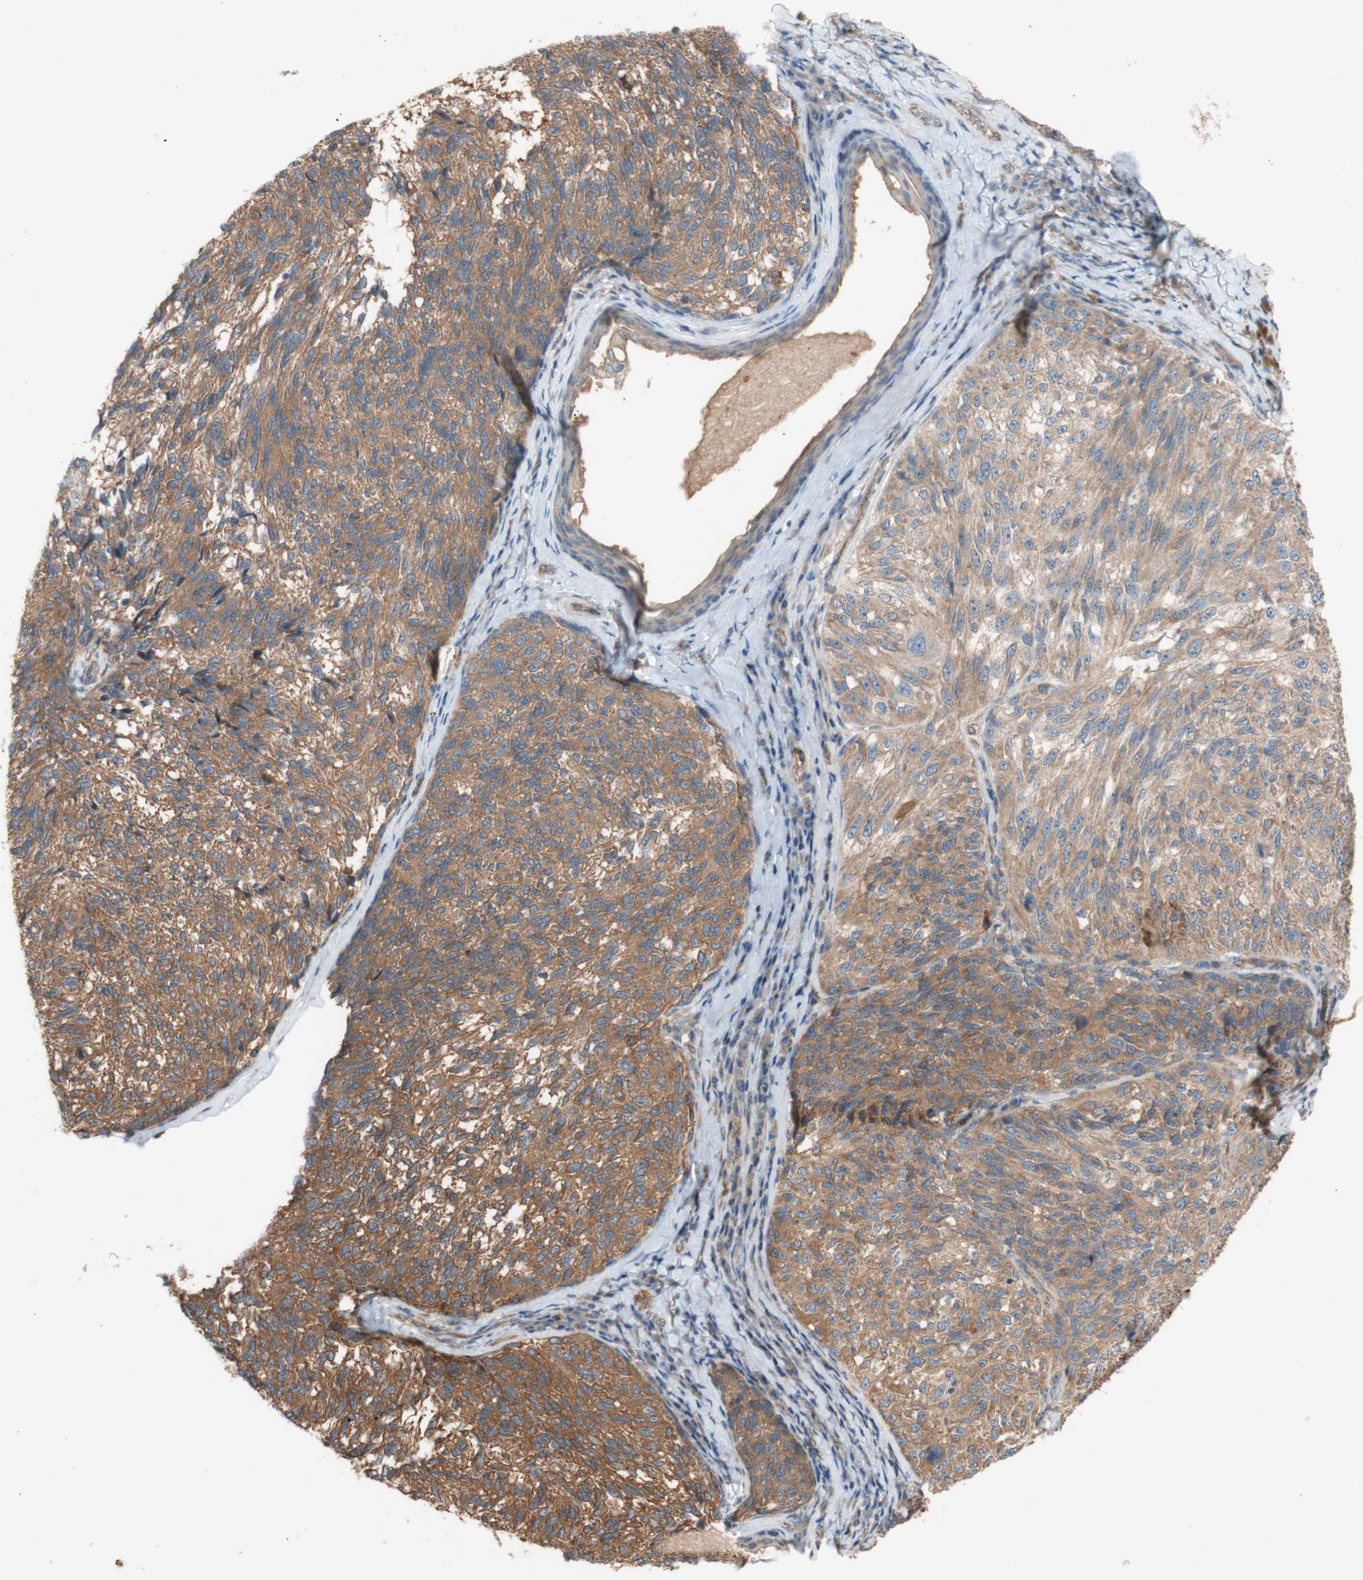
{"staining": {"intensity": "moderate", "quantity": ">75%", "location": "cytoplasmic/membranous"}, "tissue": "melanoma", "cell_type": "Tumor cells", "image_type": "cancer", "snomed": [{"axis": "morphology", "description": "Malignant melanoma, NOS"}, {"axis": "topography", "description": "Skin"}], "caption": "Protein expression analysis of human melanoma reveals moderate cytoplasmic/membranous positivity in approximately >75% of tumor cells. (Stains: DAB (3,3'-diaminobenzidine) in brown, nuclei in blue, Microscopy: brightfield microscopy at high magnification).", "gene": "TST", "patient": {"sex": "female", "age": 73}}